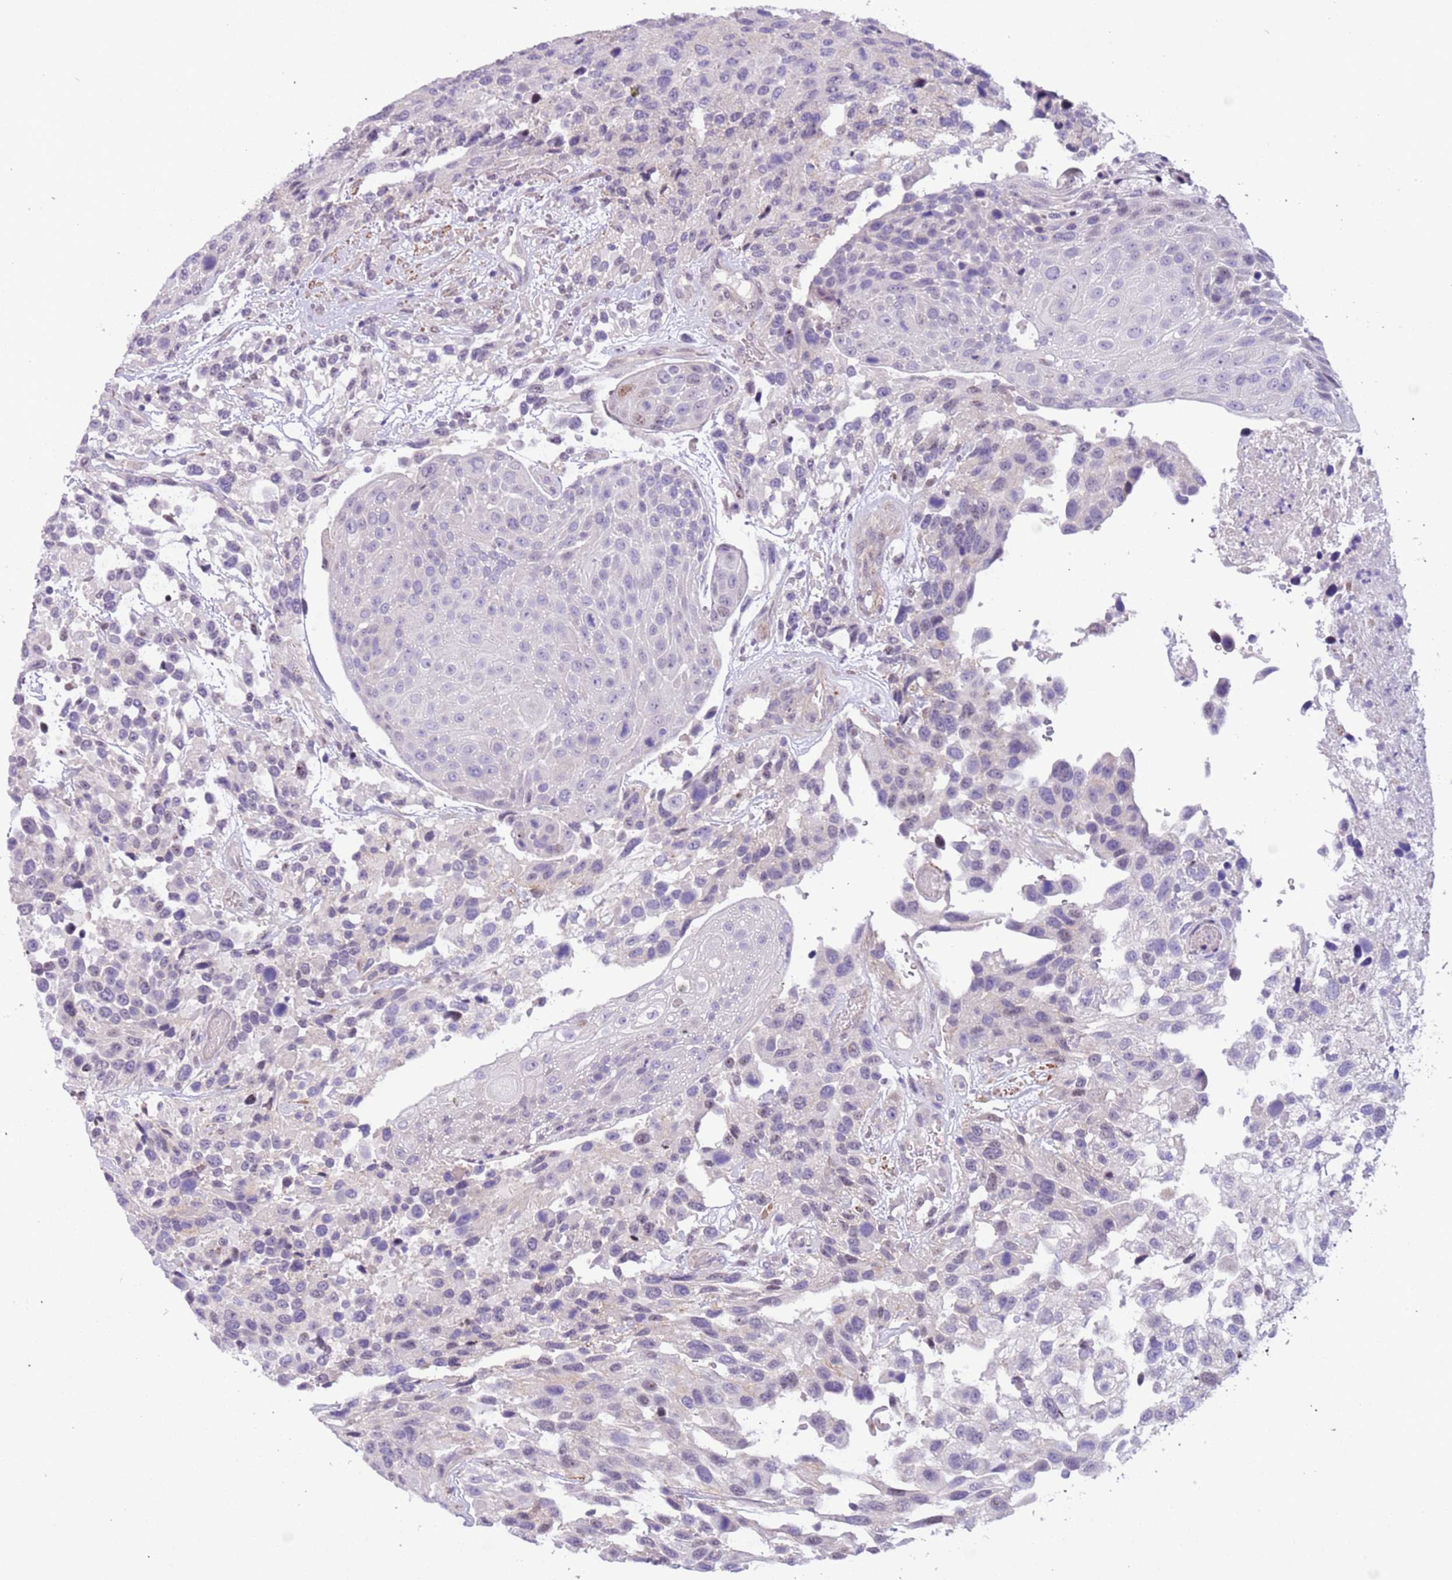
{"staining": {"intensity": "negative", "quantity": "none", "location": "none"}, "tissue": "urothelial cancer", "cell_type": "Tumor cells", "image_type": "cancer", "snomed": [{"axis": "morphology", "description": "Urothelial carcinoma, High grade"}, {"axis": "topography", "description": "Urinary bladder"}], "caption": "A high-resolution micrograph shows immunohistochemistry staining of high-grade urothelial carcinoma, which displays no significant positivity in tumor cells.", "gene": "PLEKHH1", "patient": {"sex": "female", "age": 70}}